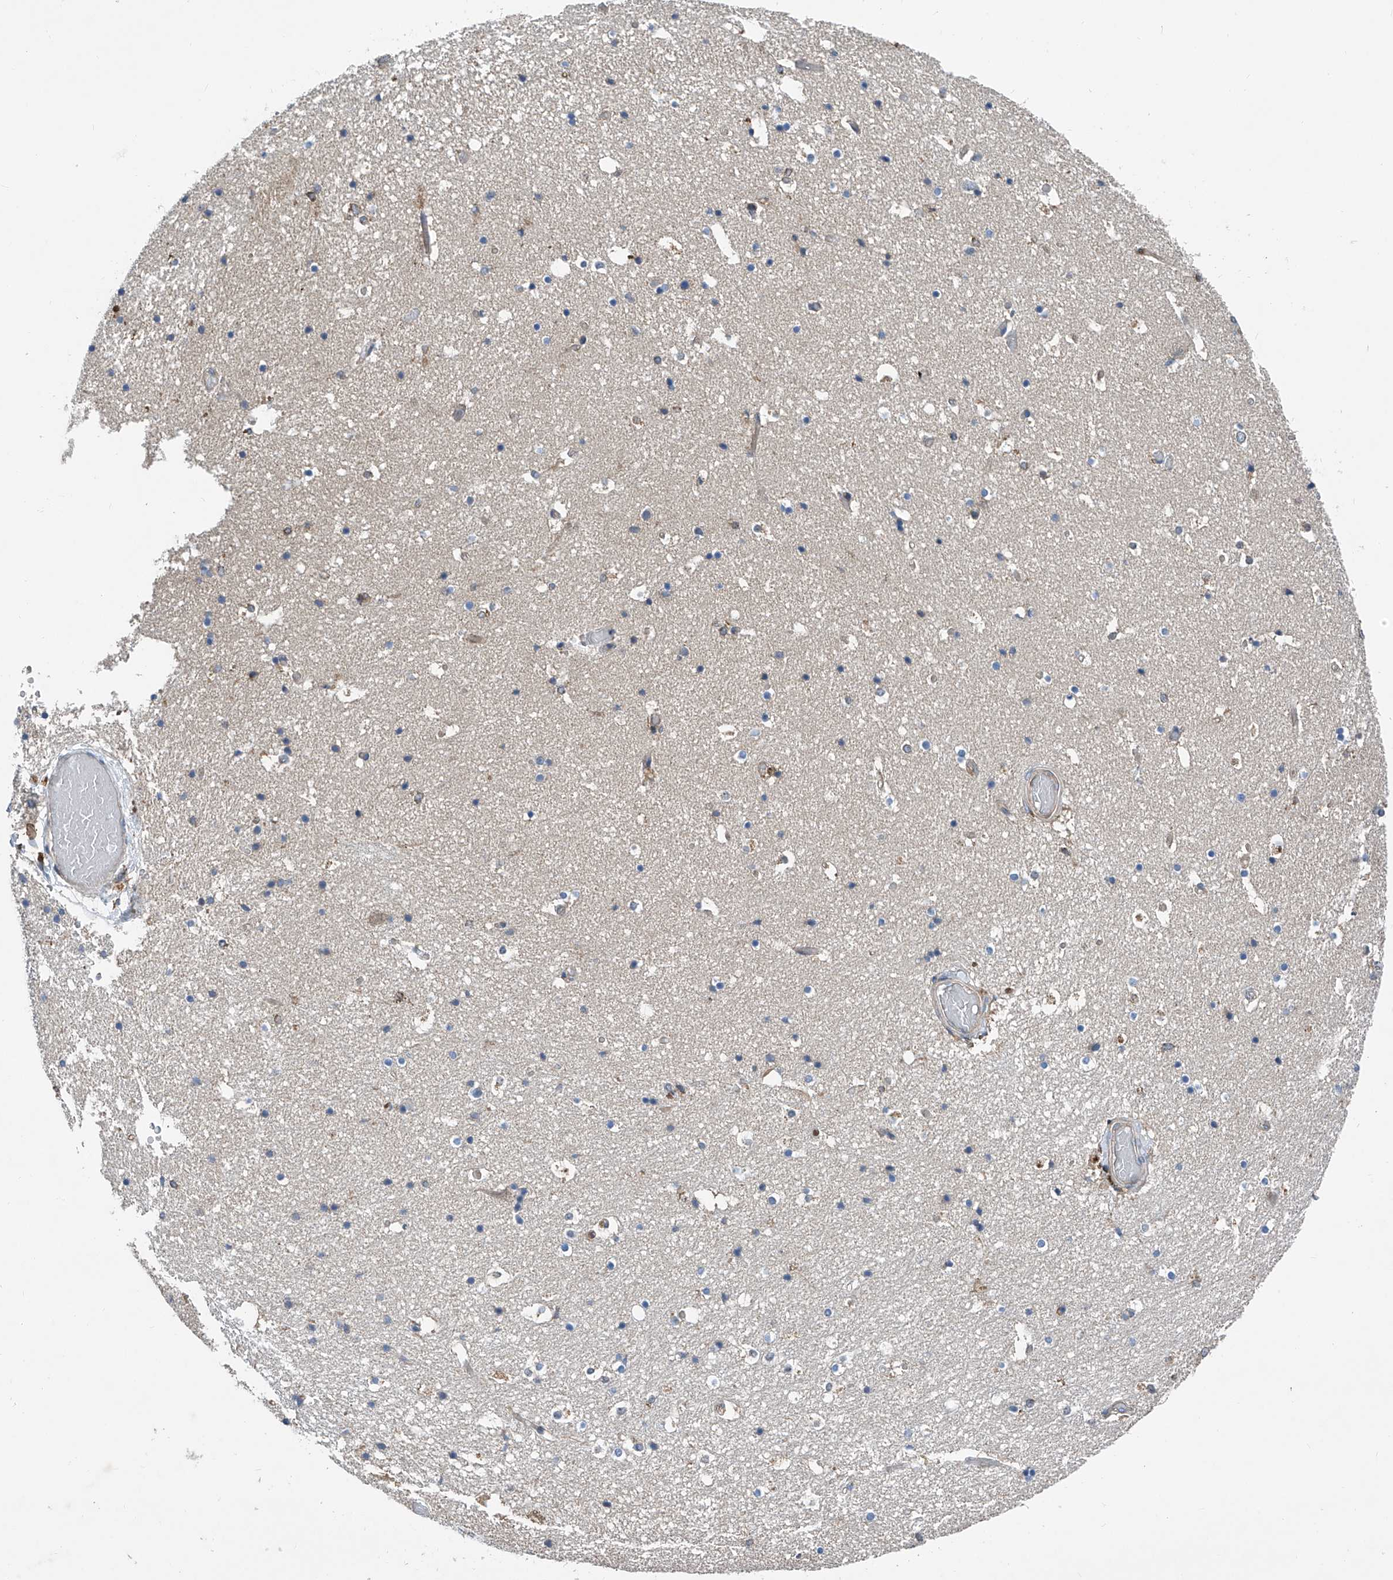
{"staining": {"intensity": "negative", "quantity": "none", "location": "none"}, "tissue": "hippocampus", "cell_type": "Glial cells", "image_type": "normal", "snomed": [{"axis": "morphology", "description": "Normal tissue, NOS"}, {"axis": "topography", "description": "Hippocampus"}], "caption": "This micrograph is of normal hippocampus stained with immunohistochemistry to label a protein in brown with the nuclei are counter-stained blue. There is no staining in glial cells.", "gene": "TRIM38", "patient": {"sex": "female", "age": 52}}